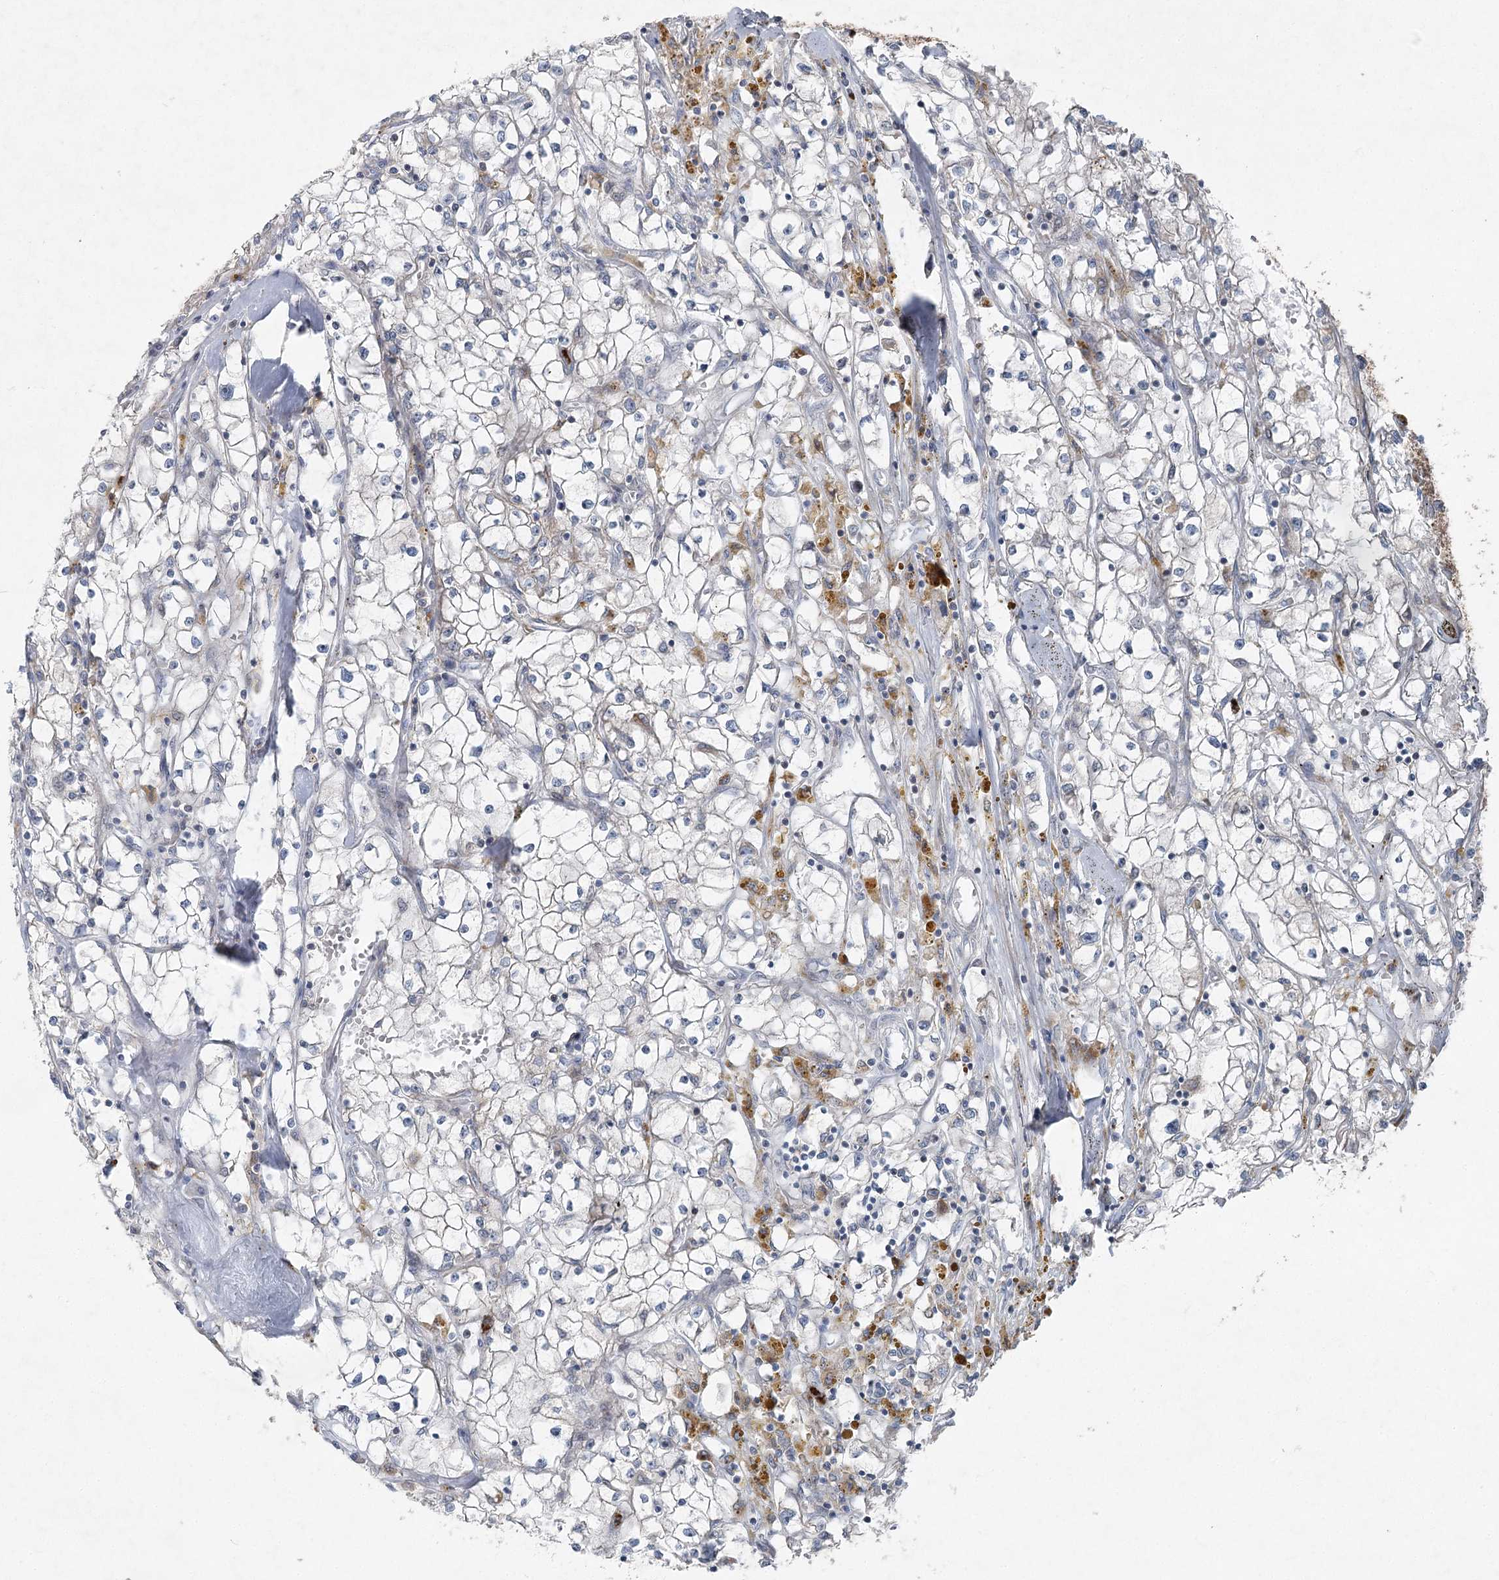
{"staining": {"intensity": "negative", "quantity": "none", "location": "none"}, "tissue": "renal cancer", "cell_type": "Tumor cells", "image_type": "cancer", "snomed": [{"axis": "morphology", "description": "Adenocarcinoma, NOS"}, {"axis": "topography", "description": "Kidney"}], "caption": "Micrograph shows no protein expression in tumor cells of renal cancer (adenocarcinoma) tissue. Brightfield microscopy of IHC stained with DAB (3,3'-diaminobenzidine) (brown) and hematoxylin (blue), captured at high magnification.", "gene": "PLA2G12A", "patient": {"sex": "male", "age": 56}}